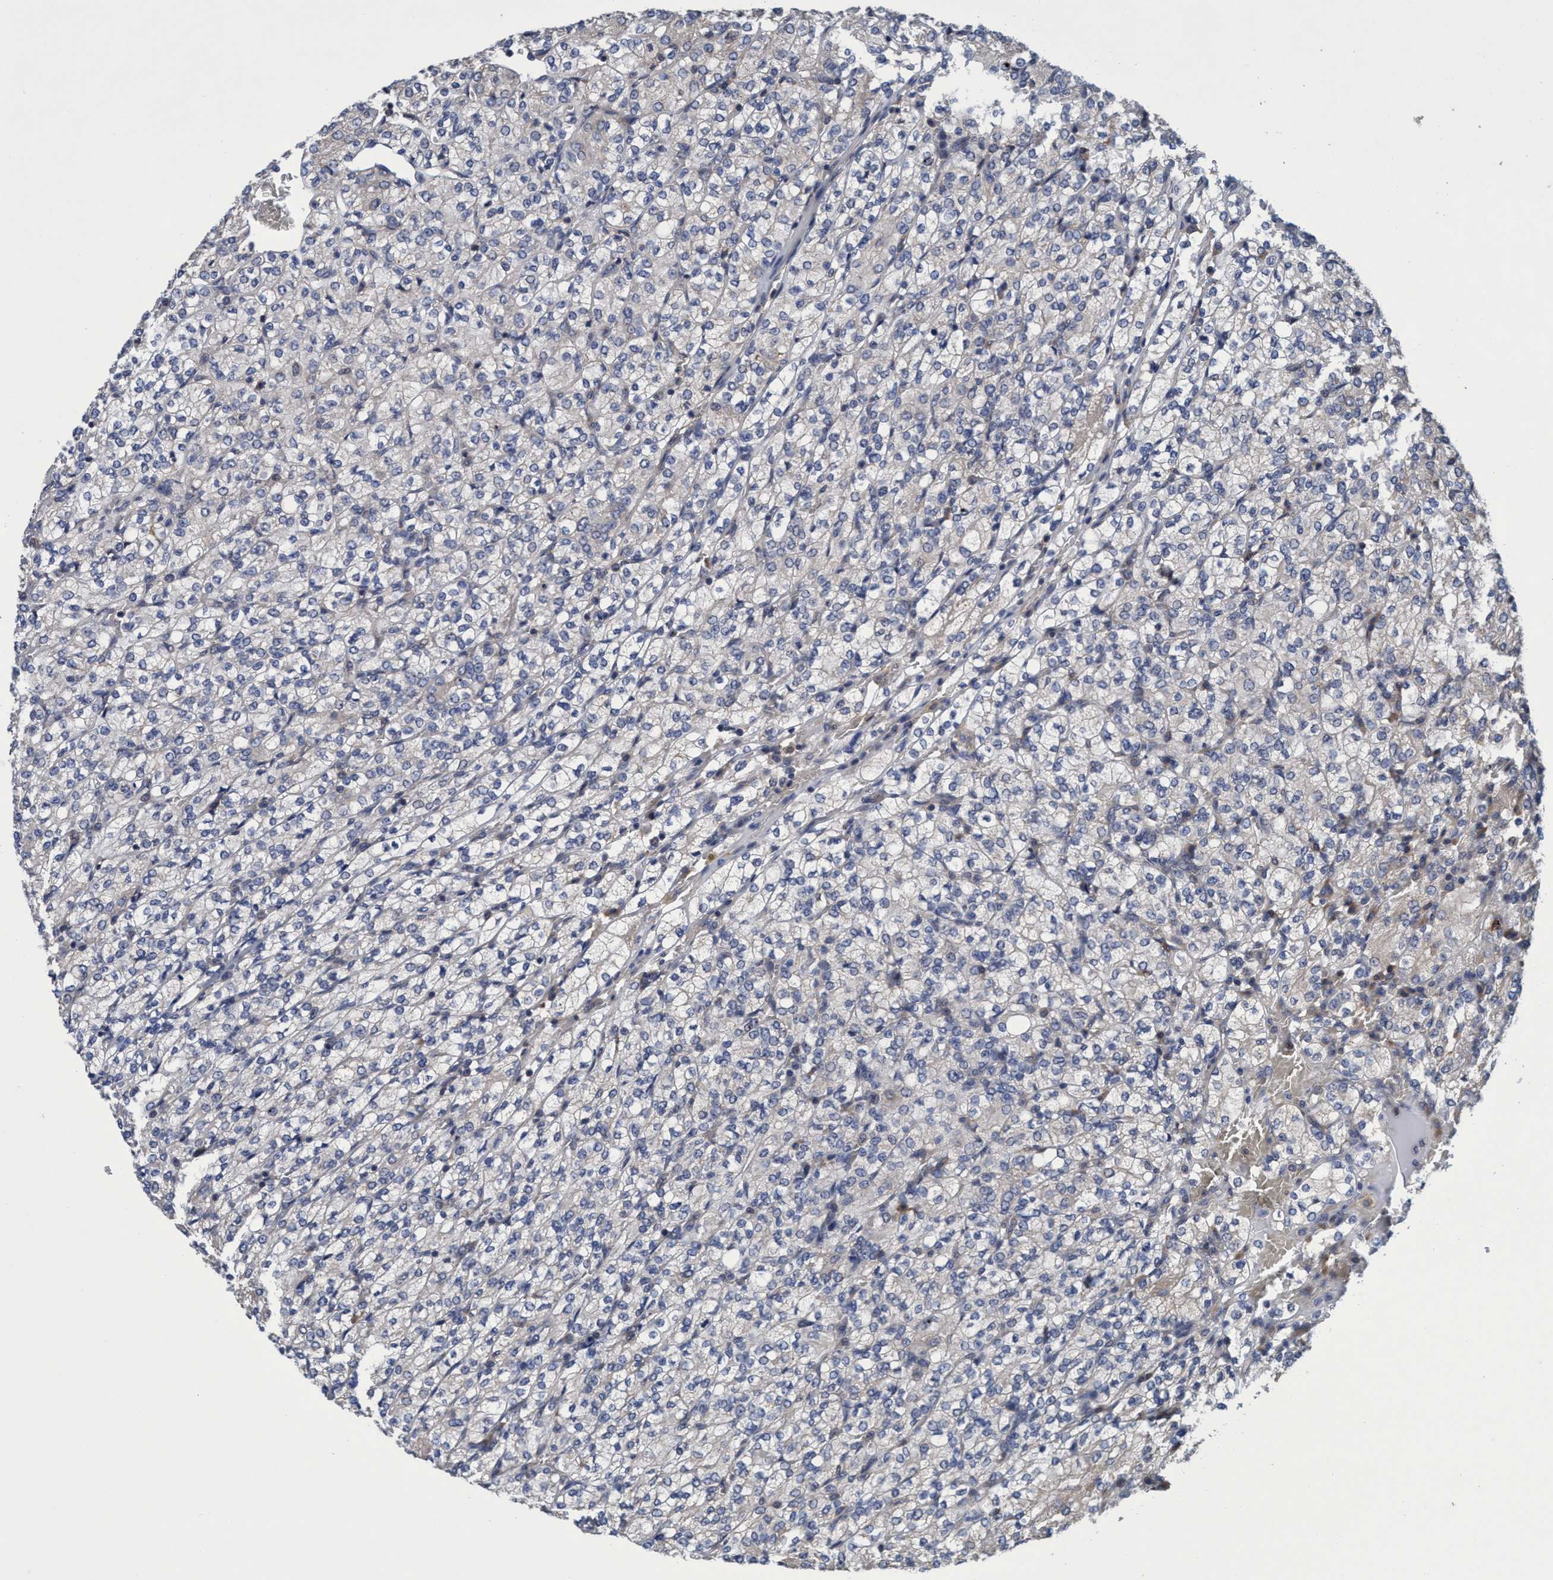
{"staining": {"intensity": "negative", "quantity": "none", "location": "none"}, "tissue": "renal cancer", "cell_type": "Tumor cells", "image_type": "cancer", "snomed": [{"axis": "morphology", "description": "Adenocarcinoma, NOS"}, {"axis": "topography", "description": "Kidney"}], "caption": "IHC photomicrograph of human renal cancer stained for a protein (brown), which shows no expression in tumor cells. (DAB (3,3'-diaminobenzidine) IHC with hematoxylin counter stain).", "gene": "CALCOCO2", "patient": {"sex": "male", "age": 77}}